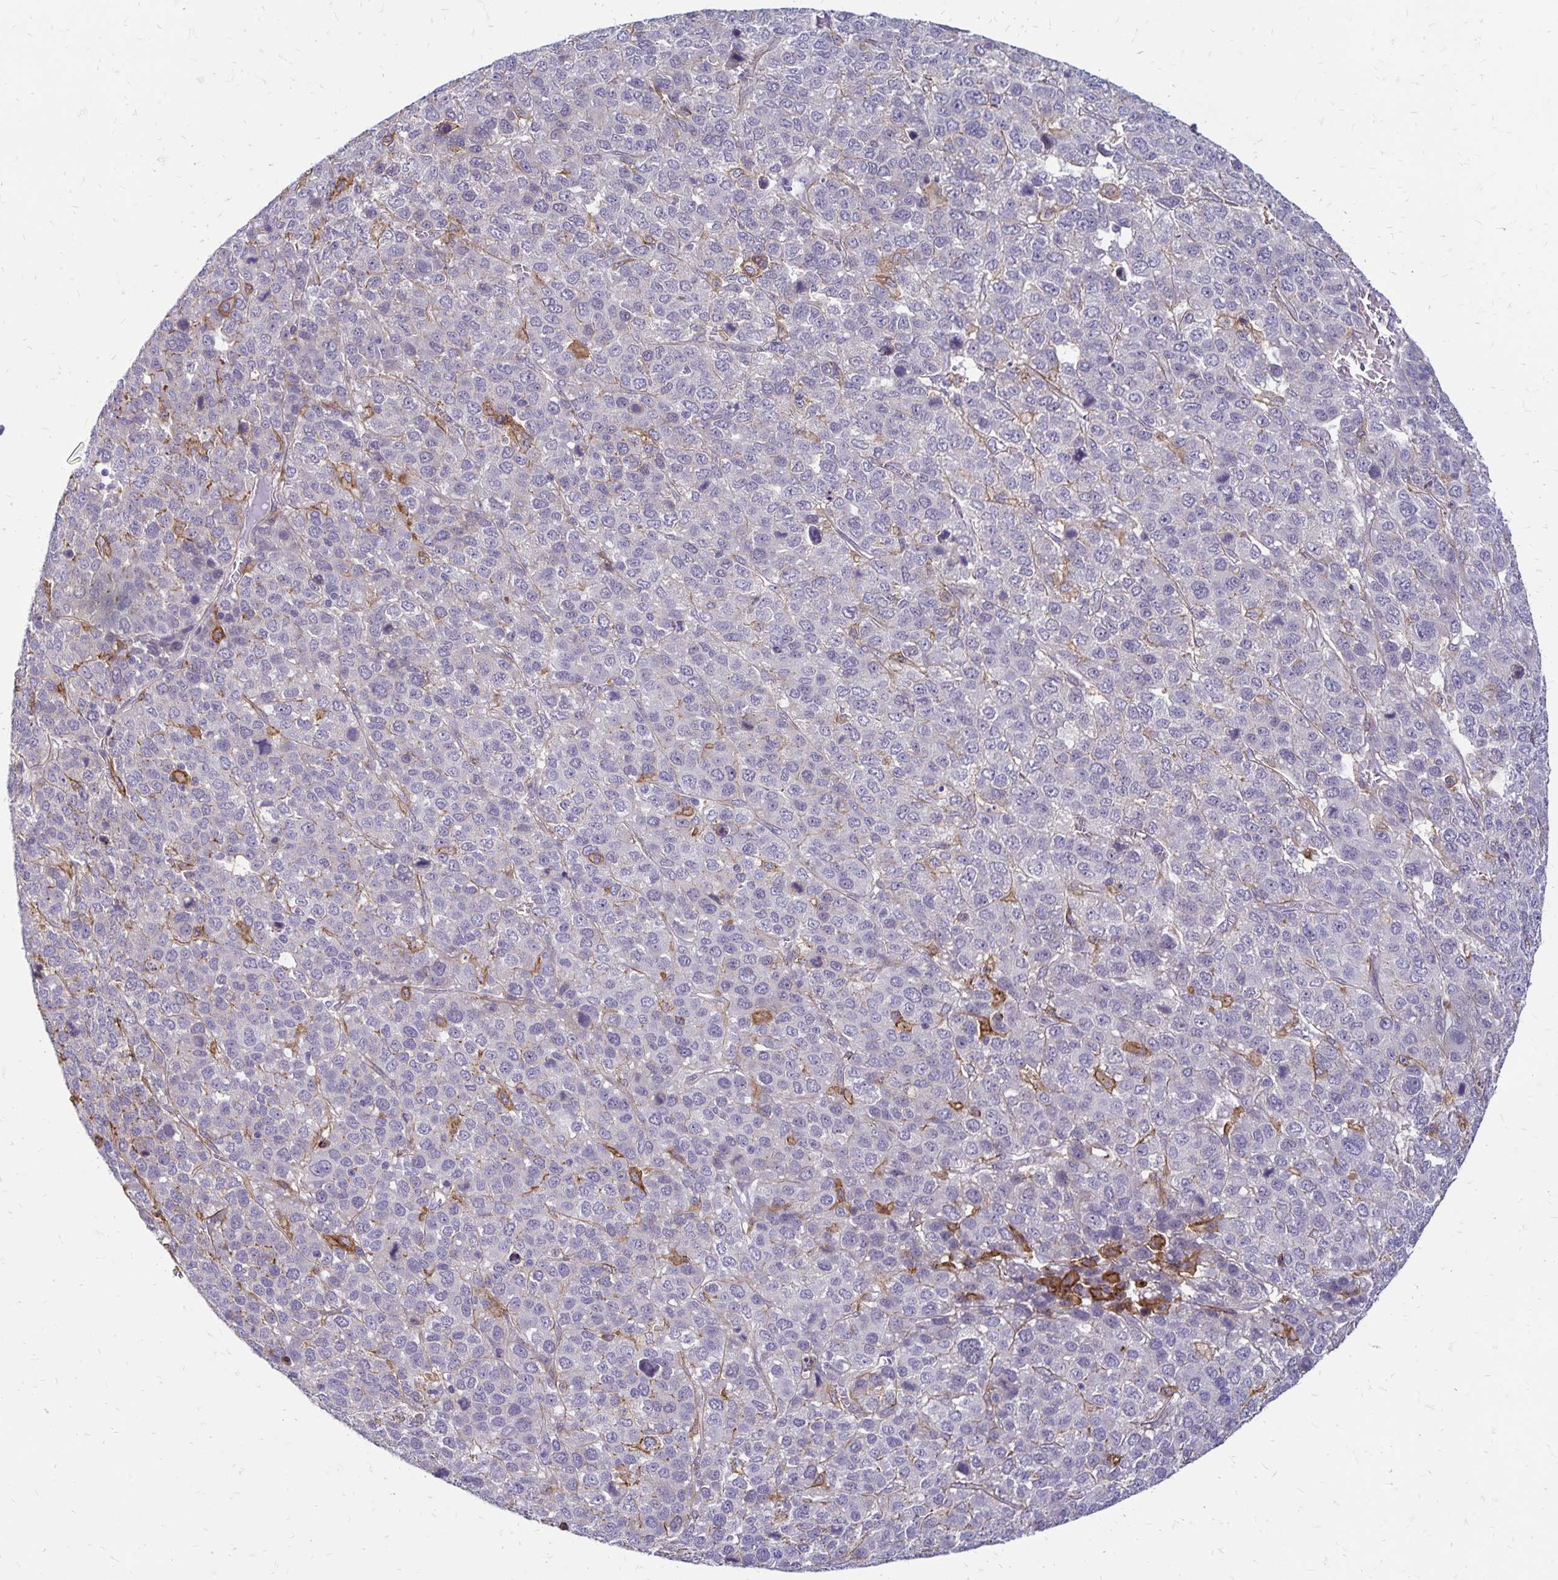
{"staining": {"intensity": "negative", "quantity": "none", "location": "none"}, "tissue": "liver cancer", "cell_type": "Tumor cells", "image_type": "cancer", "snomed": [{"axis": "morphology", "description": "Carcinoma, Hepatocellular, NOS"}, {"axis": "topography", "description": "Liver"}], "caption": "The image demonstrates no significant expression in tumor cells of liver cancer (hepatocellular carcinoma).", "gene": "TNS3", "patient": {"sex": "male", "age": 69}}